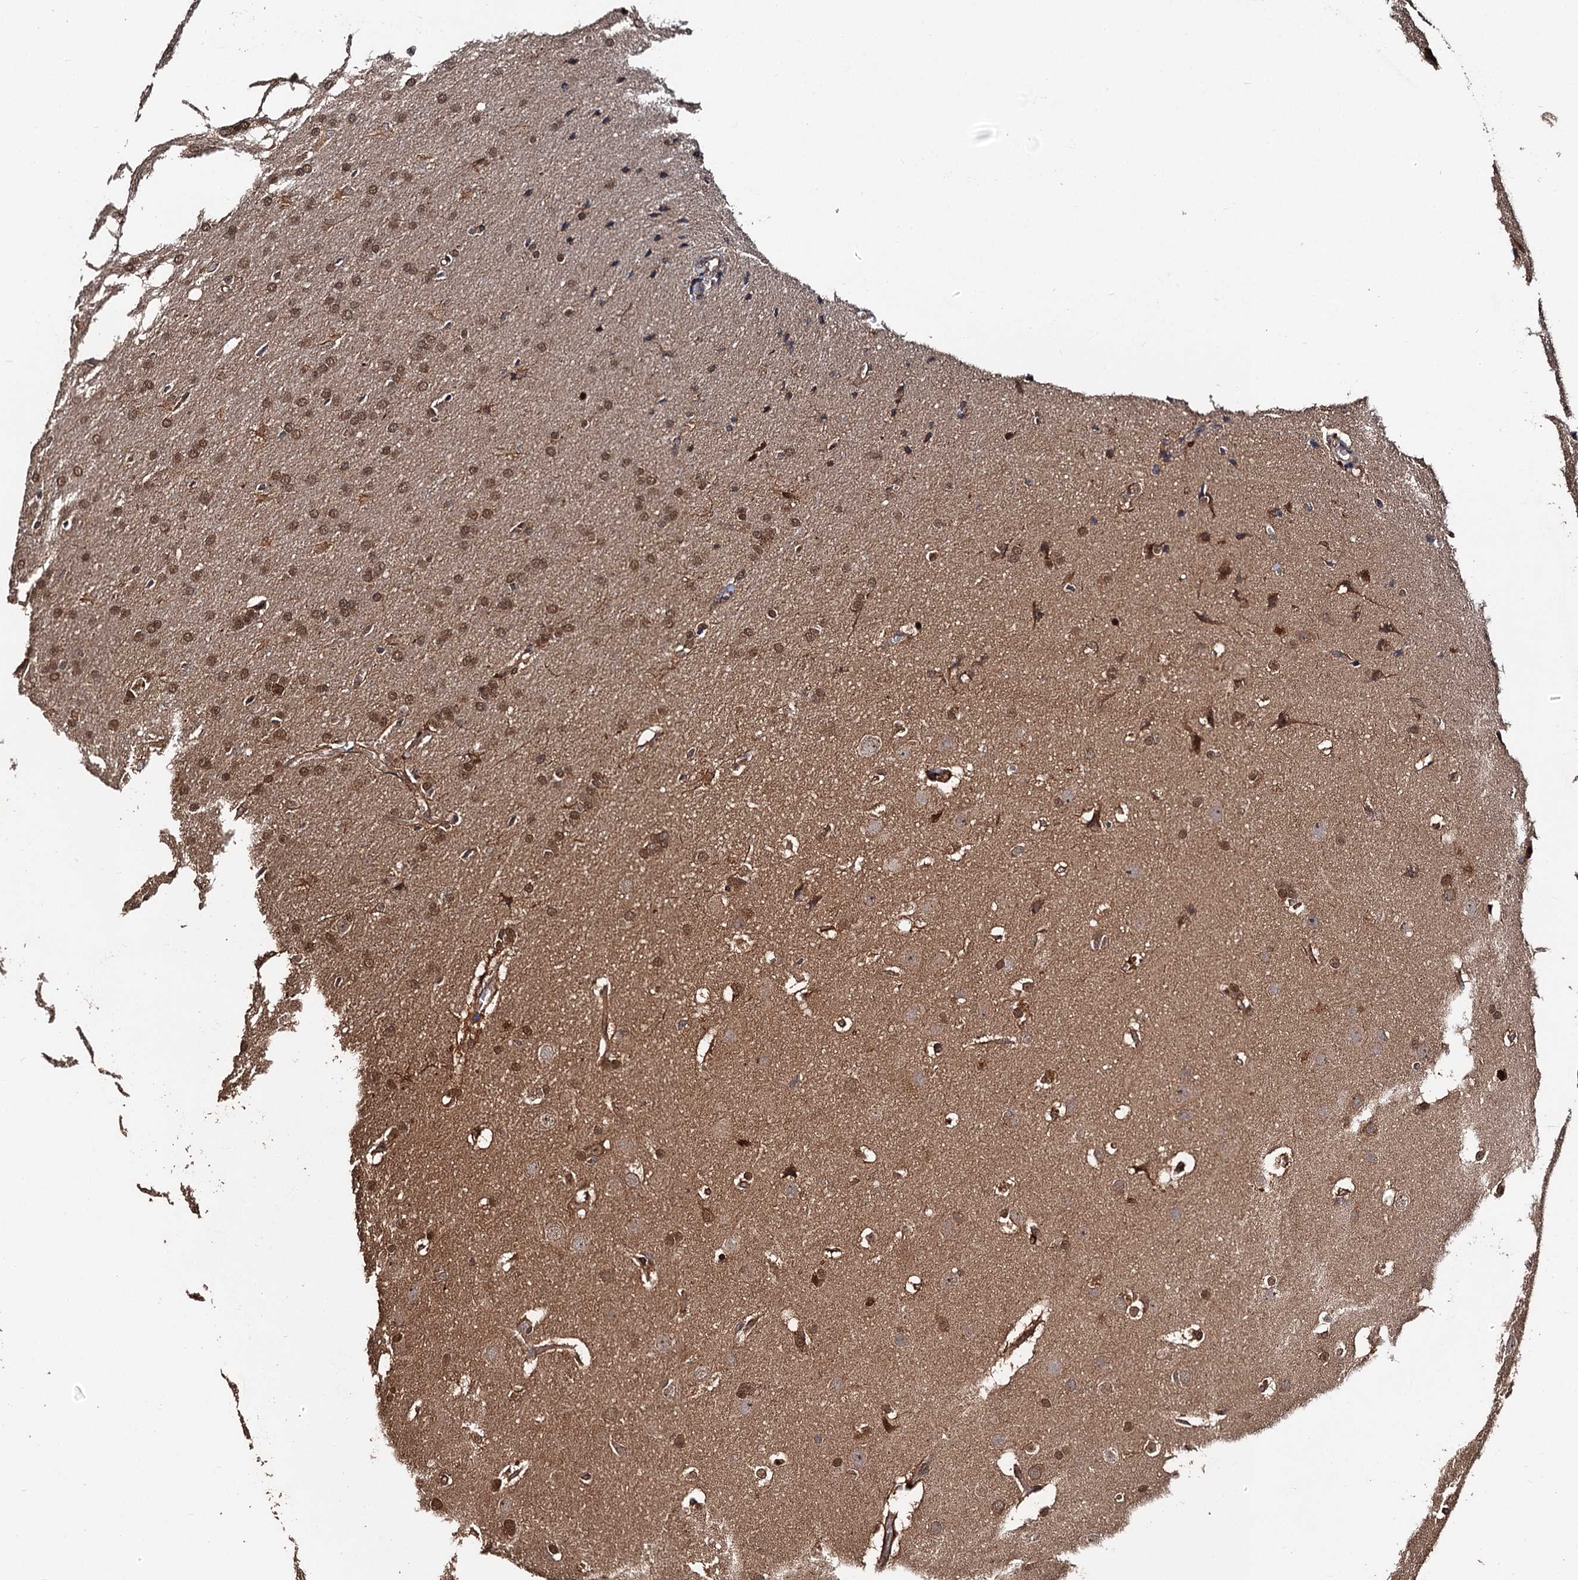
{"staining": {"intensity": "weak", "quantity": ">75%", "location": "cytoplasmic/membranous,nuclear"}, "tissue": "glioma", "cell_type": "Tumor cells", "image_type": "cancer", "snomed": [{"axis": "morphology", "description": "Glioma, malignant, Low grade"}, {"axis": "topography", "description": "Brain"}], "caption": "Glioma stained for a protein (brown) exhibits weak cytoplasmic/membranous and nuclear positive expression in about >75% of tumor cells.", "gene": "MIER2", "patient": {"sex": "female", "age": 32}}